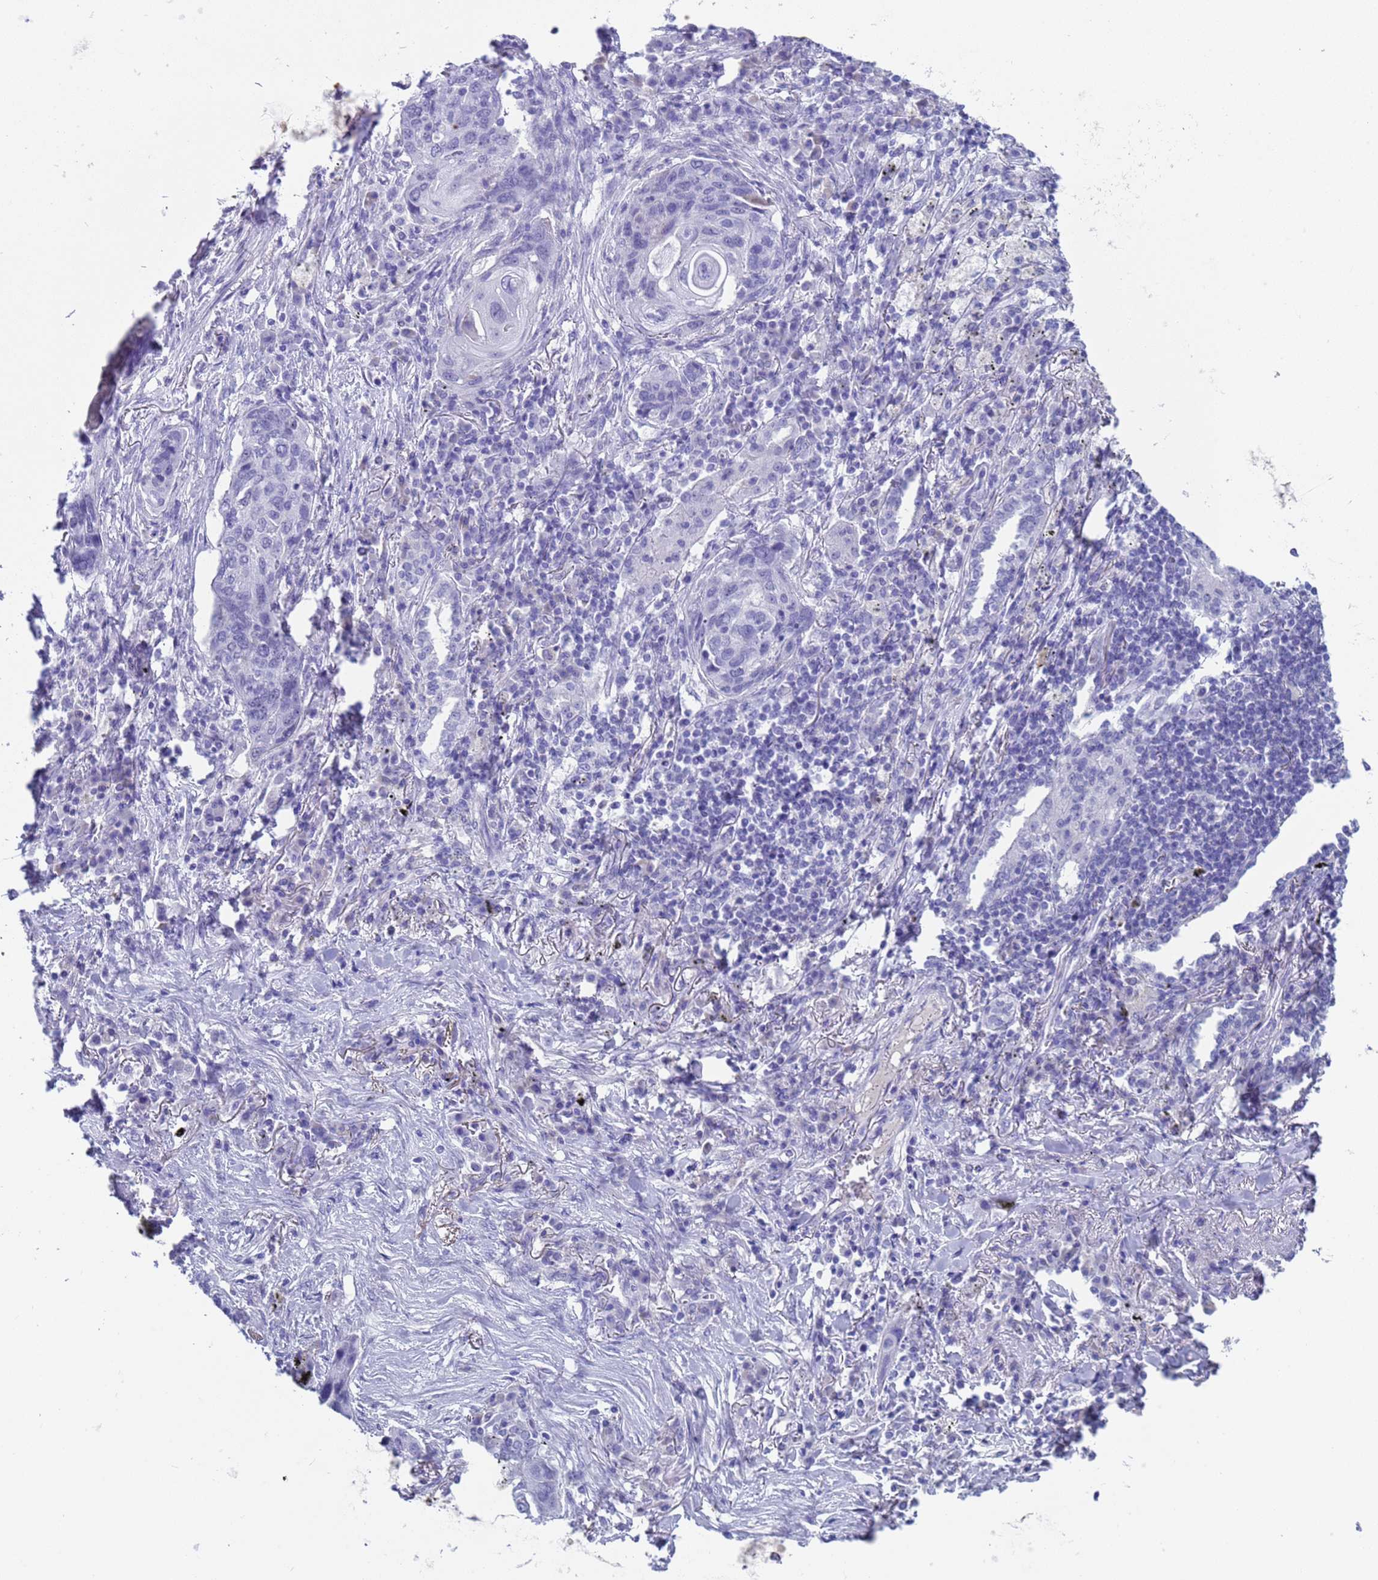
{"staining": {"intensity": "negative", "quantity": "none", "location": "none"}, "tissue": "lung cancer", "cell_type": "Tumor cells", "image_type": "cancer", "snomed": [{"axis": "morphology", "description": "Squamous cell carcinoma, NOS"}, {"axis": "topography", "description": "Lung"}], "caption": "Lung cancer was stained to show a protein in brown. There is no significant staining in tumor cells.", "gene": "CKM", "patient": {"sex": "female", "age": 63}}